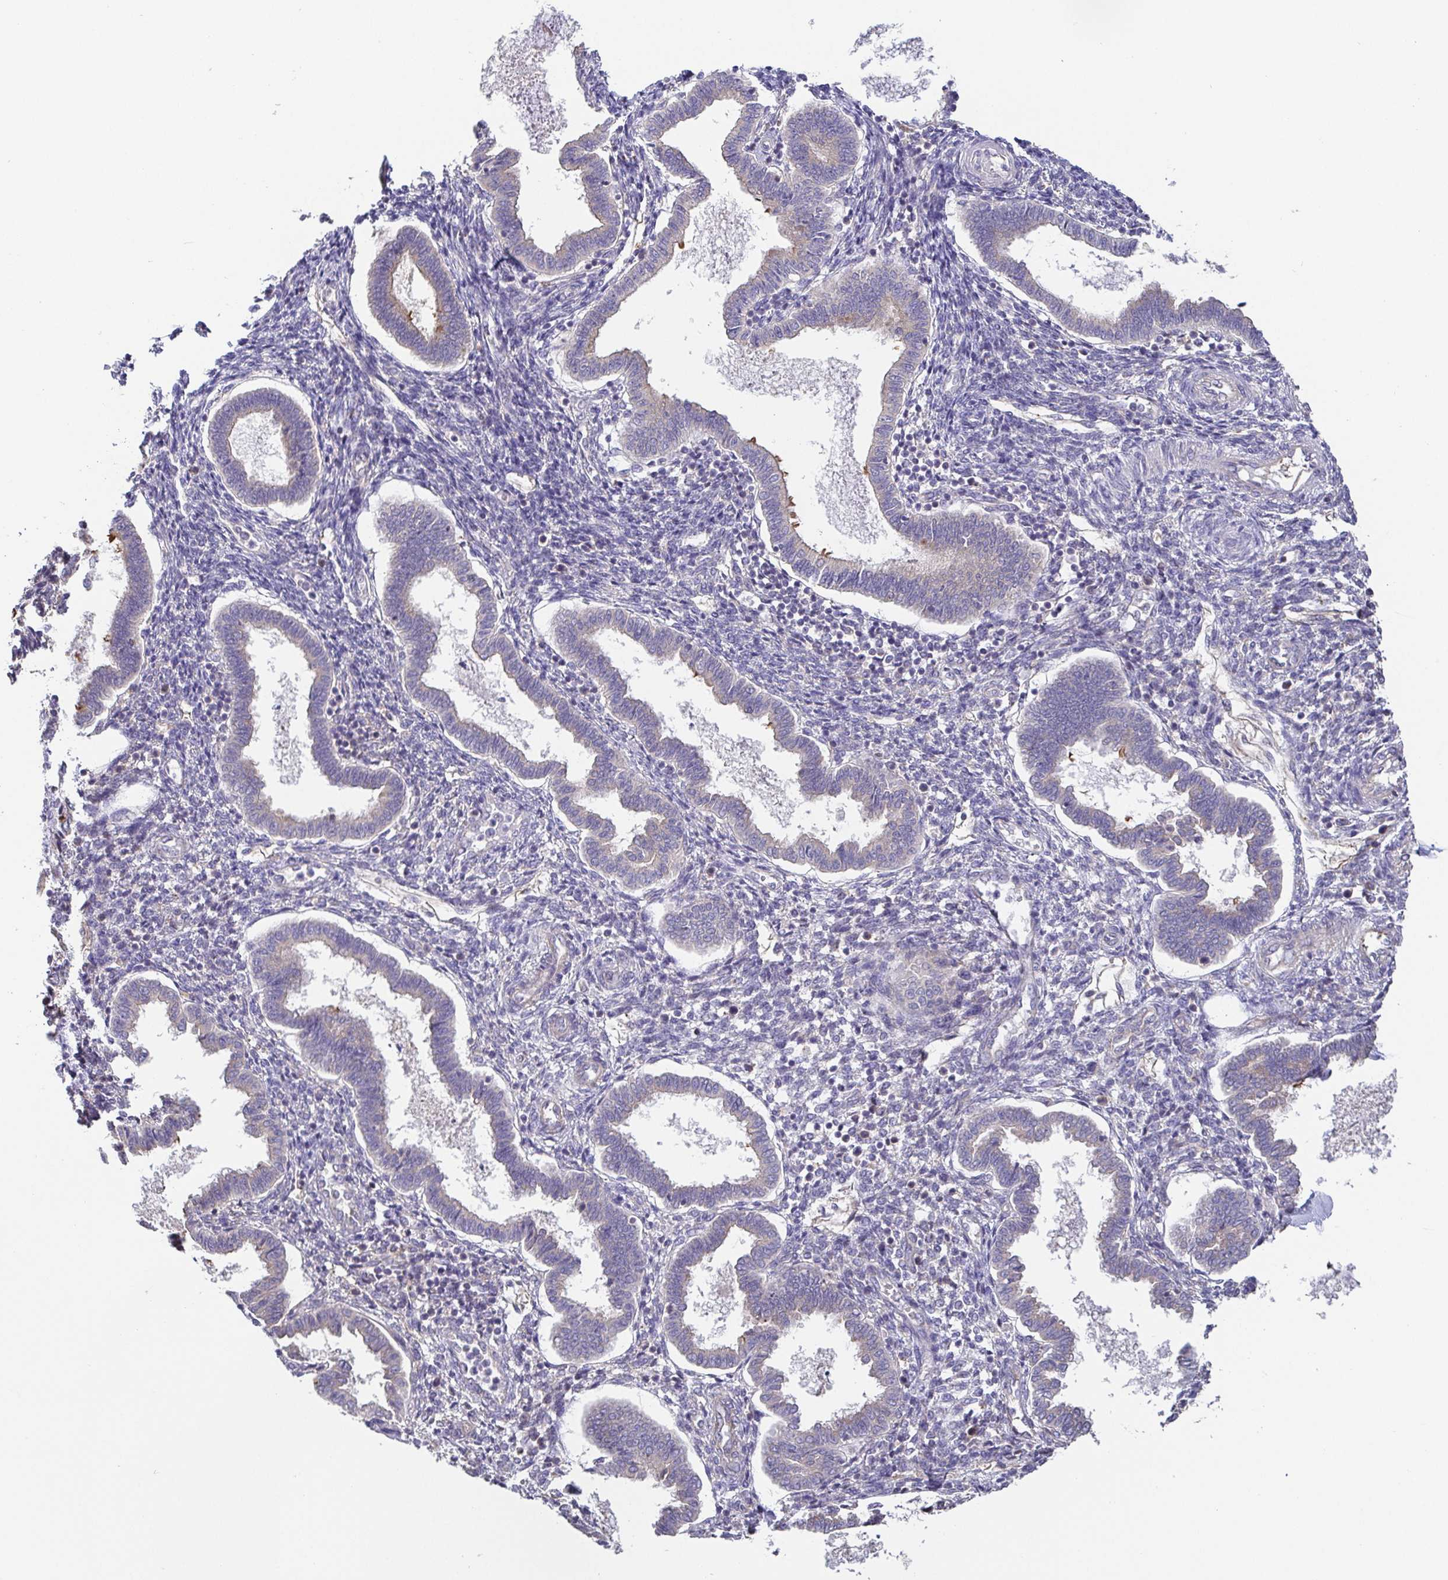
{"staining": {"intensity": "negative", "quantity": "none", "location": "none"}, "tissue": "endometrium", "cell_type": "Cells in endometrial stroma", "image_type": "normal", "snomed": [{"axis": "morphology", "description": "Normal tissue, NOS"}, {"axis": "topography", "description": "Endometrium"}], "caption": "Immunohistochemistry (IHC) of normal endometrium displays no positivity in cells in endometrial stroma. Nuclei are stained in blue.", "gene": "EIF3D", "patient": {"sex": "female", "age": 24}}